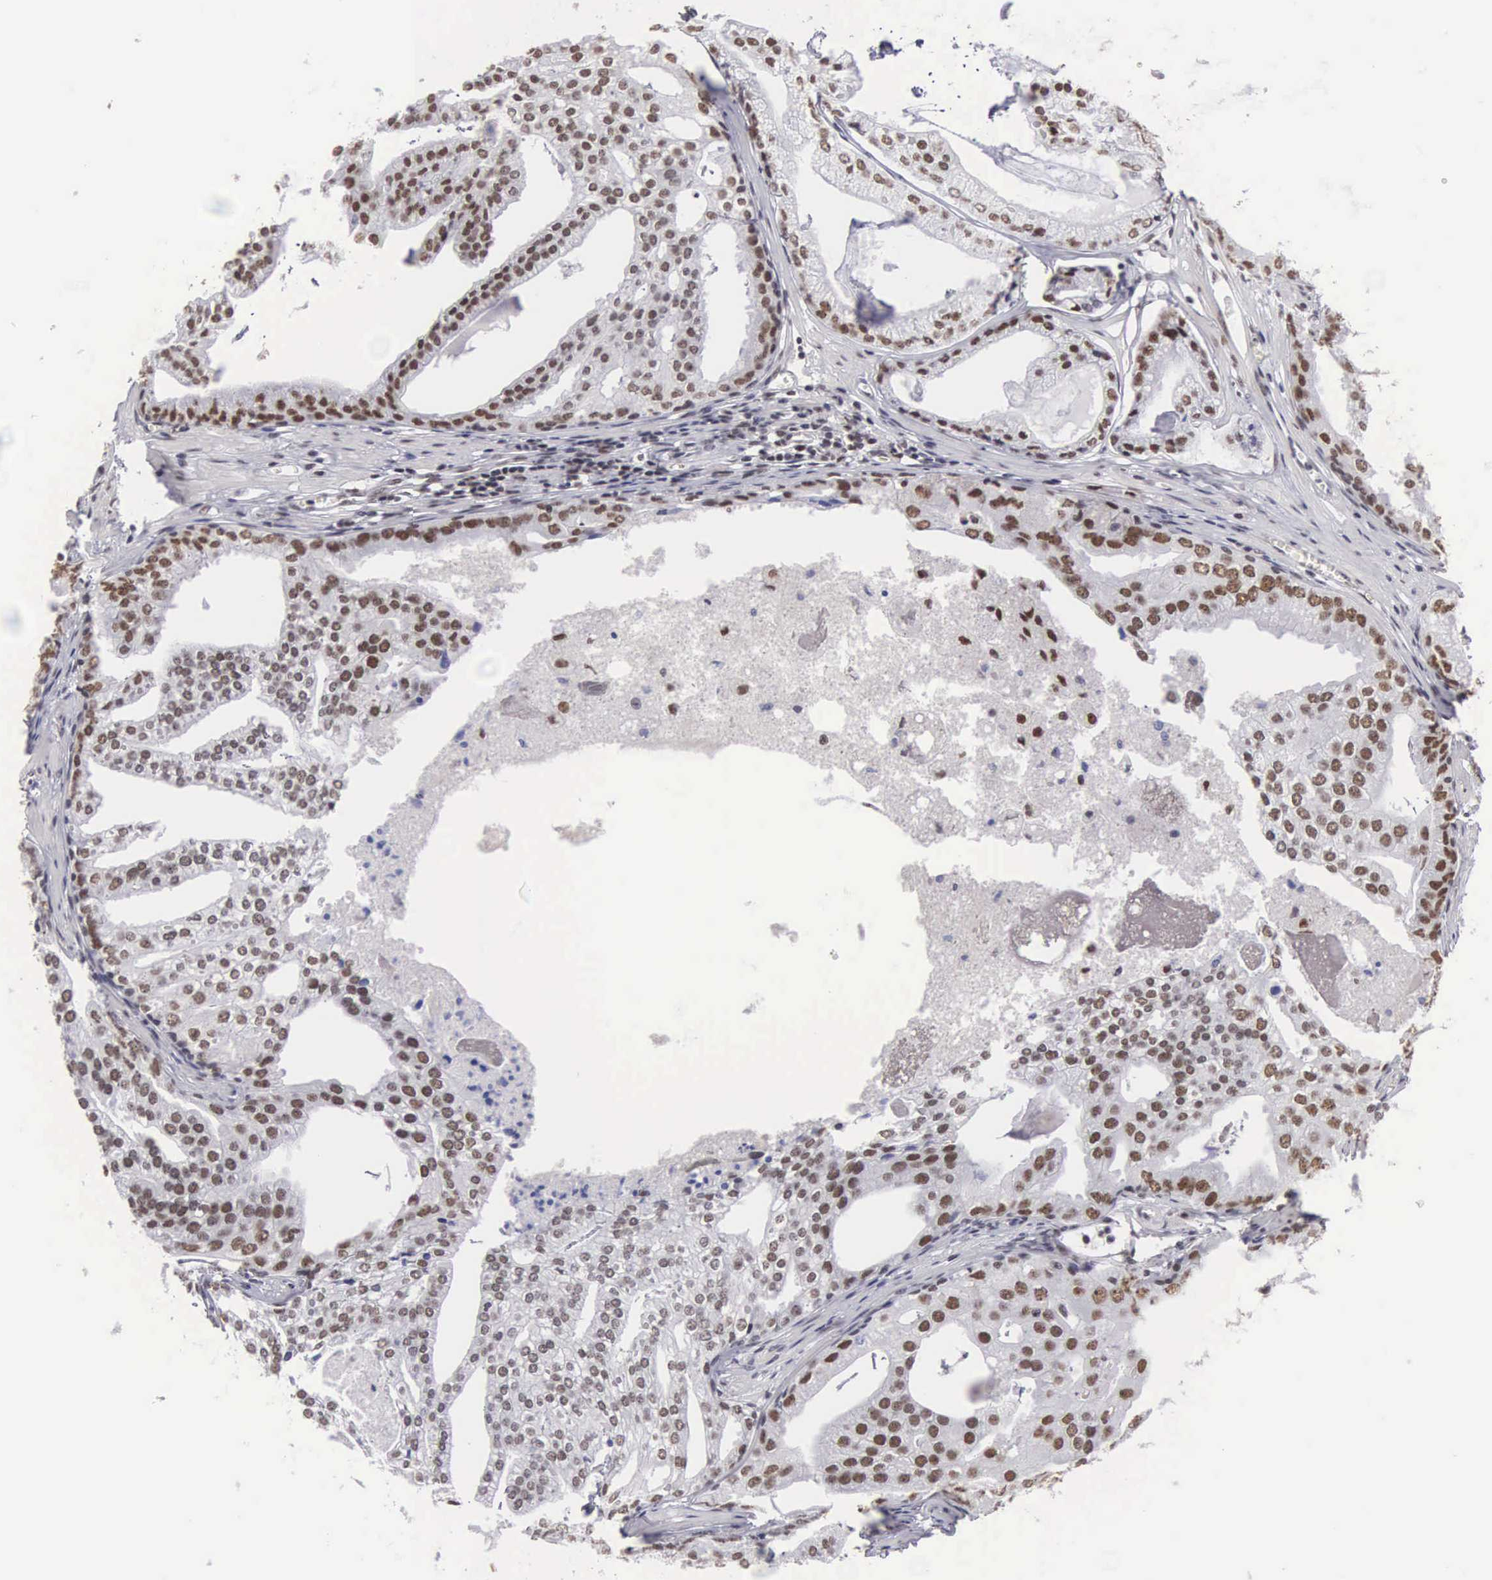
{"staining": {"intensity": "strong", "quantity": ">75%", "location": "nuclear"}, "tissue": "prostate cancer", "cell_type": "Tumor cells", "image_type": "cancer", "snomed": [{"axis": "morphology", "description": "Adenocarcinoma, High grade"}, {"axis": "topography", "description": "Prostate"}], "caption": "Protein staining demonstrates strong nuclear expression in about >75% of tumor cells in prostate high-grade adenocarcinoma. (Brightfield microscopy of DAB IHC at high magnification).", "gene": "CSTF2", "patient": {"sex": "male", "age": 56}}